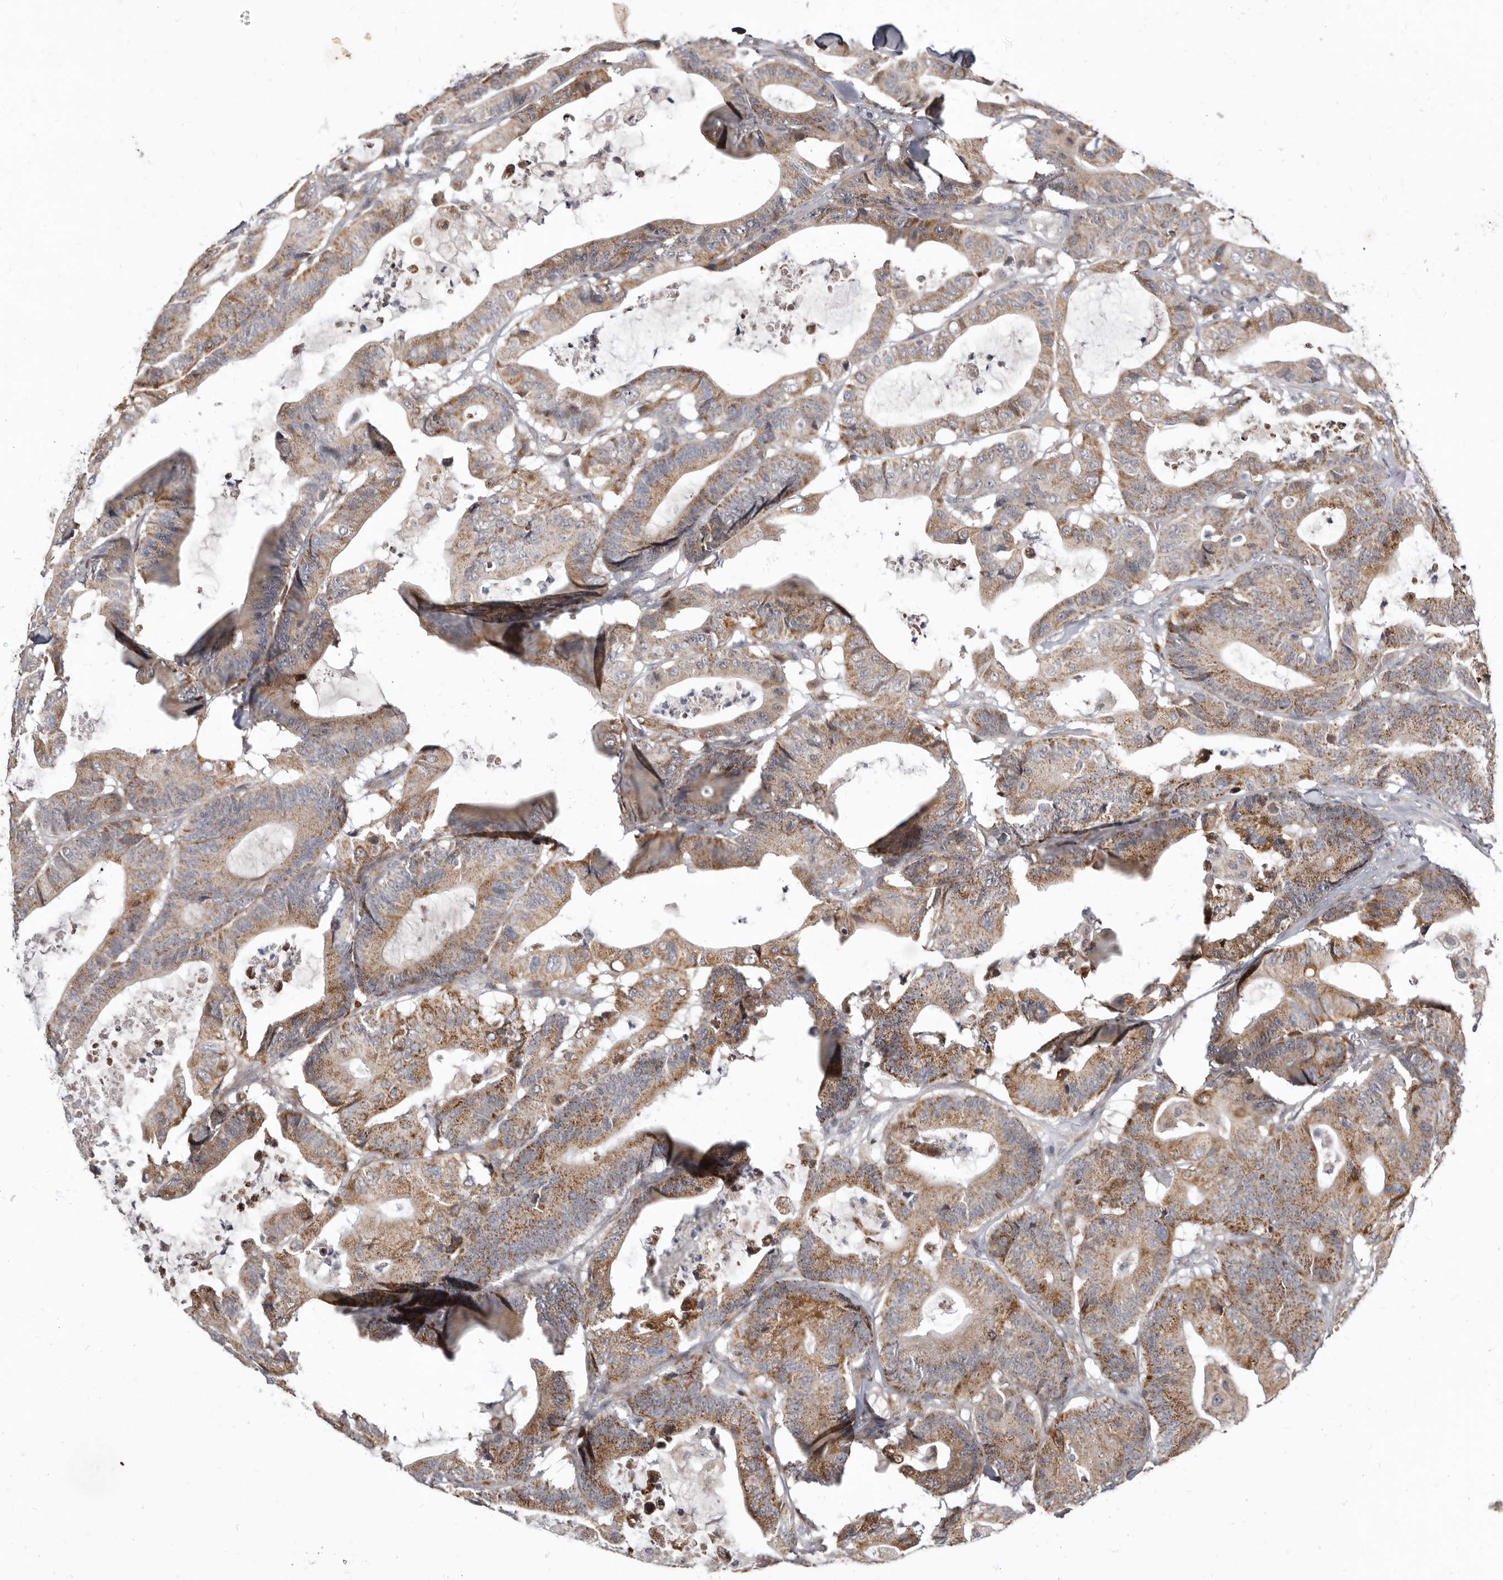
{"staining": {"intensity": "moderate", "quantity": ">75%", "location": "cytoplasmic/membranous"}, "tissue": "colorectal cancer", "cell_type": "Tumor cells", "image_type": "cancer", "snomed": [{"axis": "morphology", "description": "Adenocarcinoma, NOS"}, {"axis": "topography", "description": "Colon"}], "caption": "Protein expression analysis of colorectal cancer displays moderate cytoplasmic/membranous positivity in about >75% of tumor cells.", "gene": "SMC4", "patient": {"sex": "female", "age": 84}}